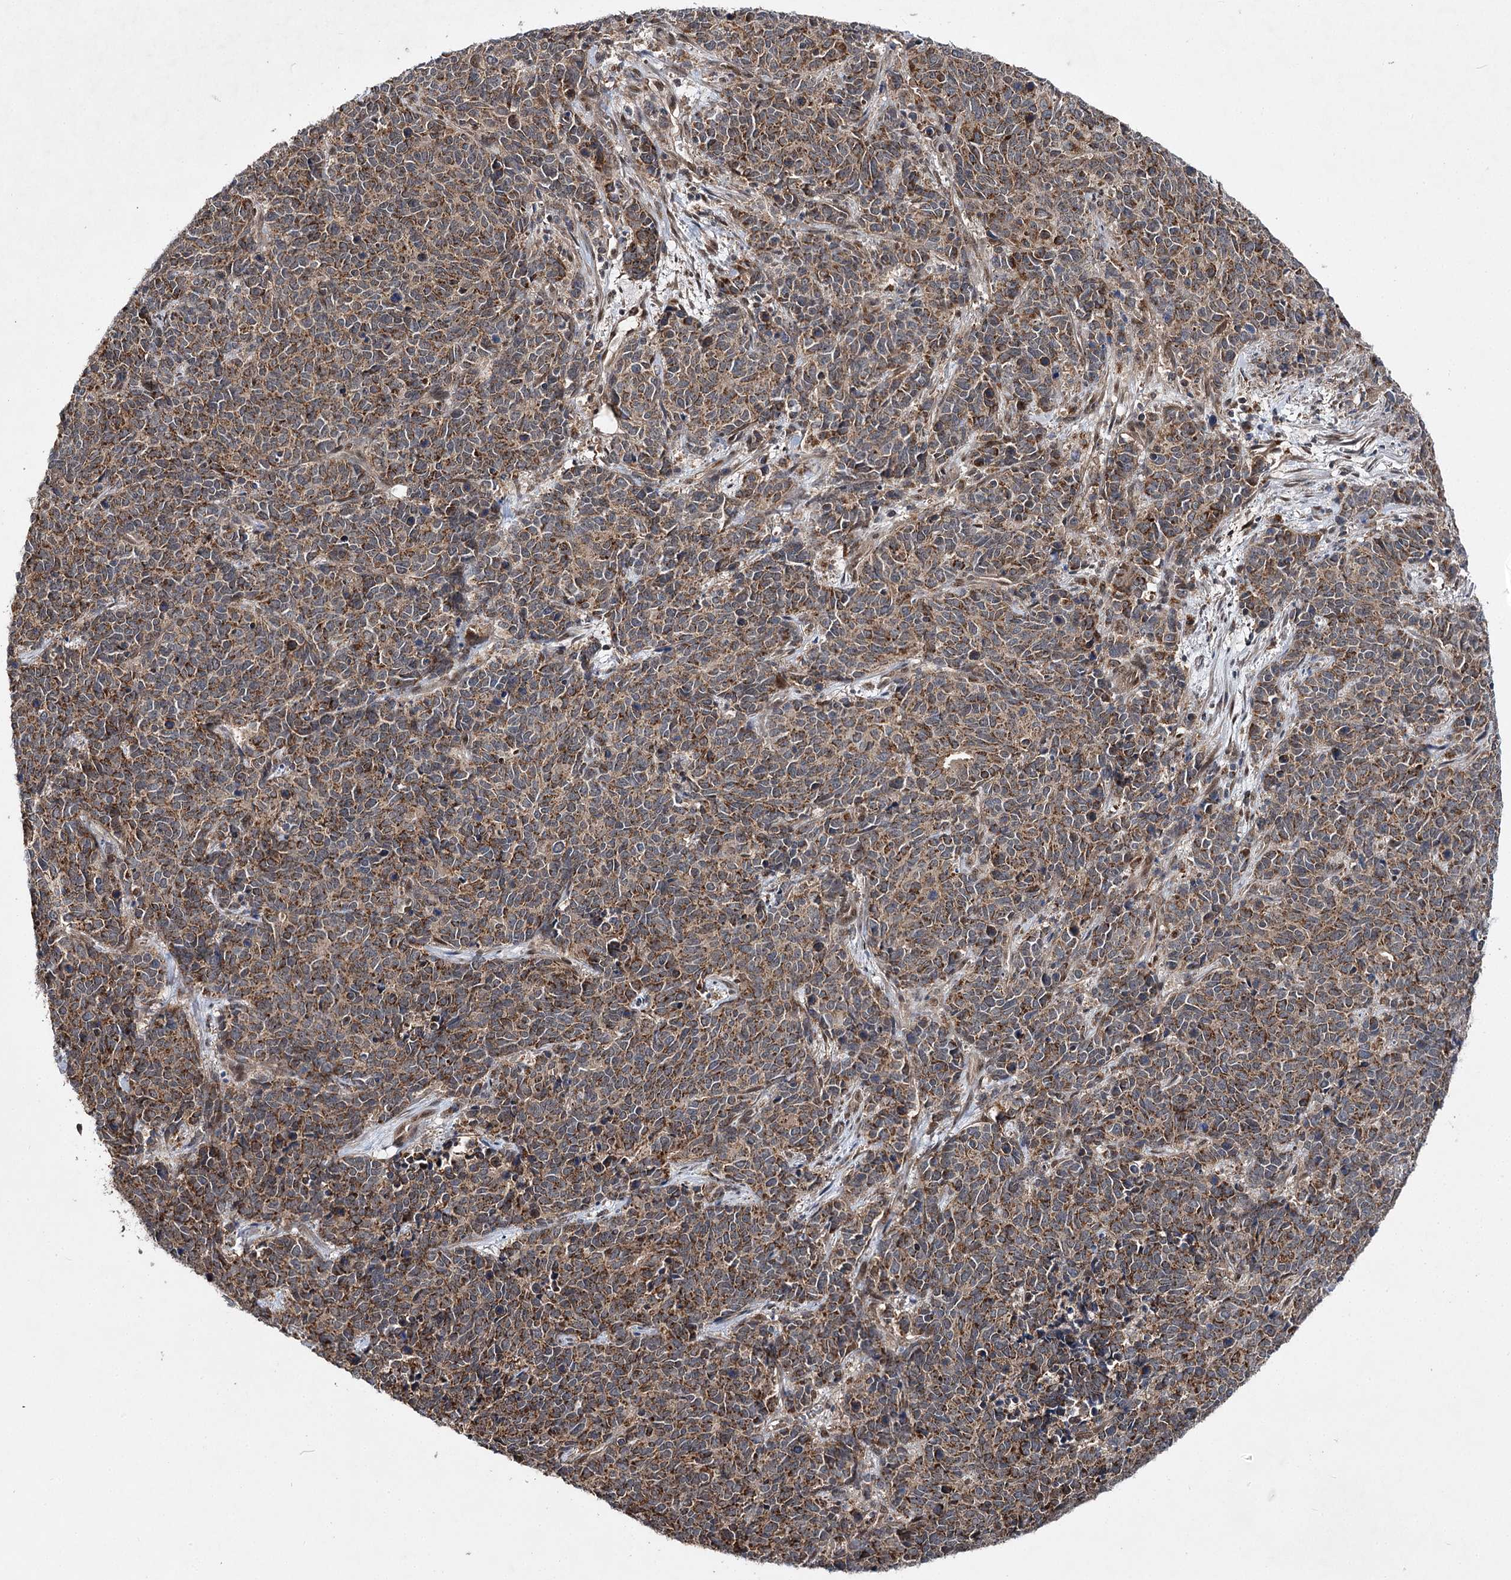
{"staining": {"intensity": "moderate", "quantity": ">75%", "location": "cytoplasmic/membranous"}, "tissue": "cervical cancer", "cell_type": "Tumor cells", "image_type": "cancer", "snomed": [{"axis": "morphology", "description": "Squamous cell carcinoma, NOS"}, {"axis": "topography", "description": "Cervix"}], "caption": "DAB (3,3'-diaminobenzidine) immunohistochemical staining of cervical squamous cell carcinoma displays moderate cytoplasmic/membranous protein expression in about >75% of tumor cells.", "gene": "MSANTD2", "patient": {"sex": "female", "age": 60}}